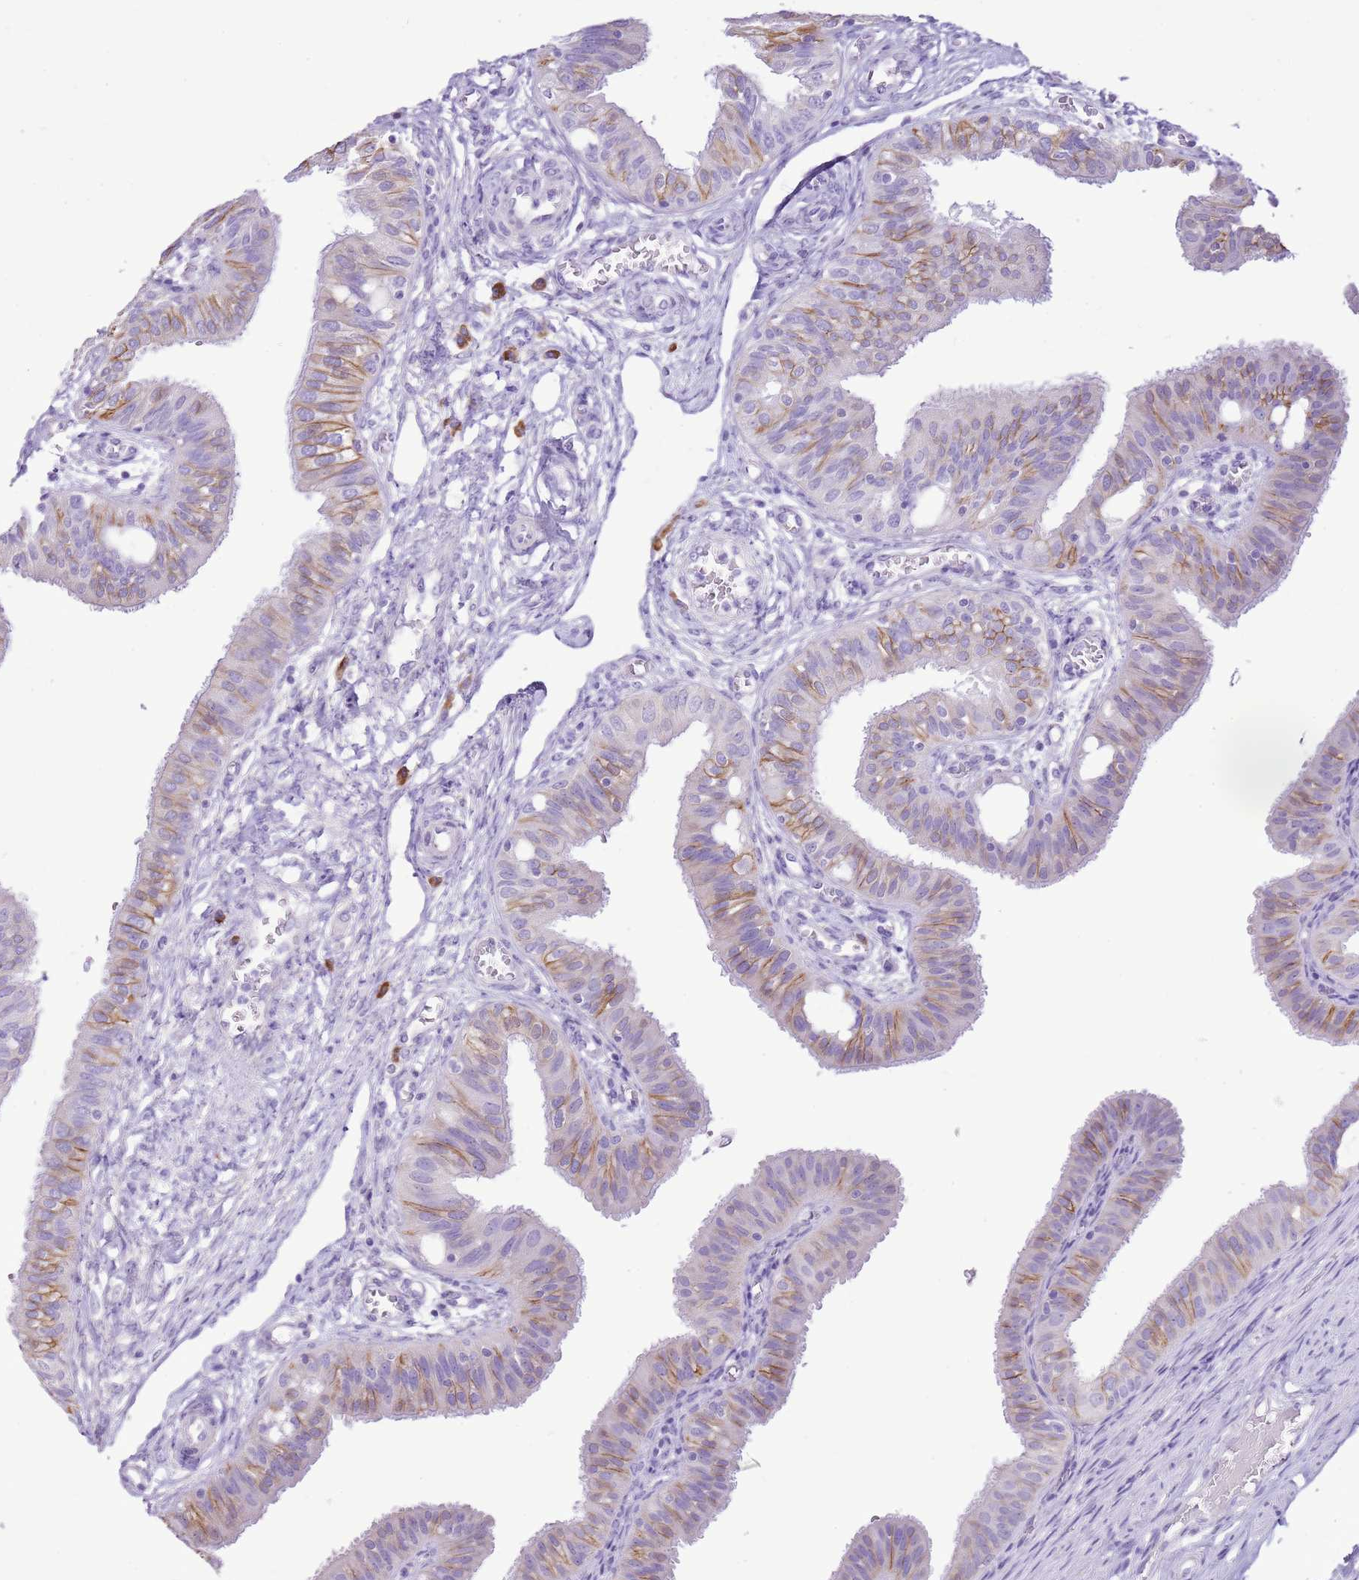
{"staining": {"intensity": "moderate", "quantity": "25%-75%", "location": "cytoplasmic/membranous"}, "tissue": "fallopian tube", "cell_type": "Glandular cells", "image_type": "normal", "snomed": [{"axis": "morphology", "description": "Normal tissue, NOS"}, {"axis": "topography", "description": "Fallopian tube"}, {"axis": "topography", "description": "Ovary"}], "caption": "The micrograph exhibits a brown stain indicating the presence of a protein in the cytoplasmic/membranous of glandular cells in fallopian tube.", "gene": "AAR2", "patient": {"sex": "female", "age": 42}}